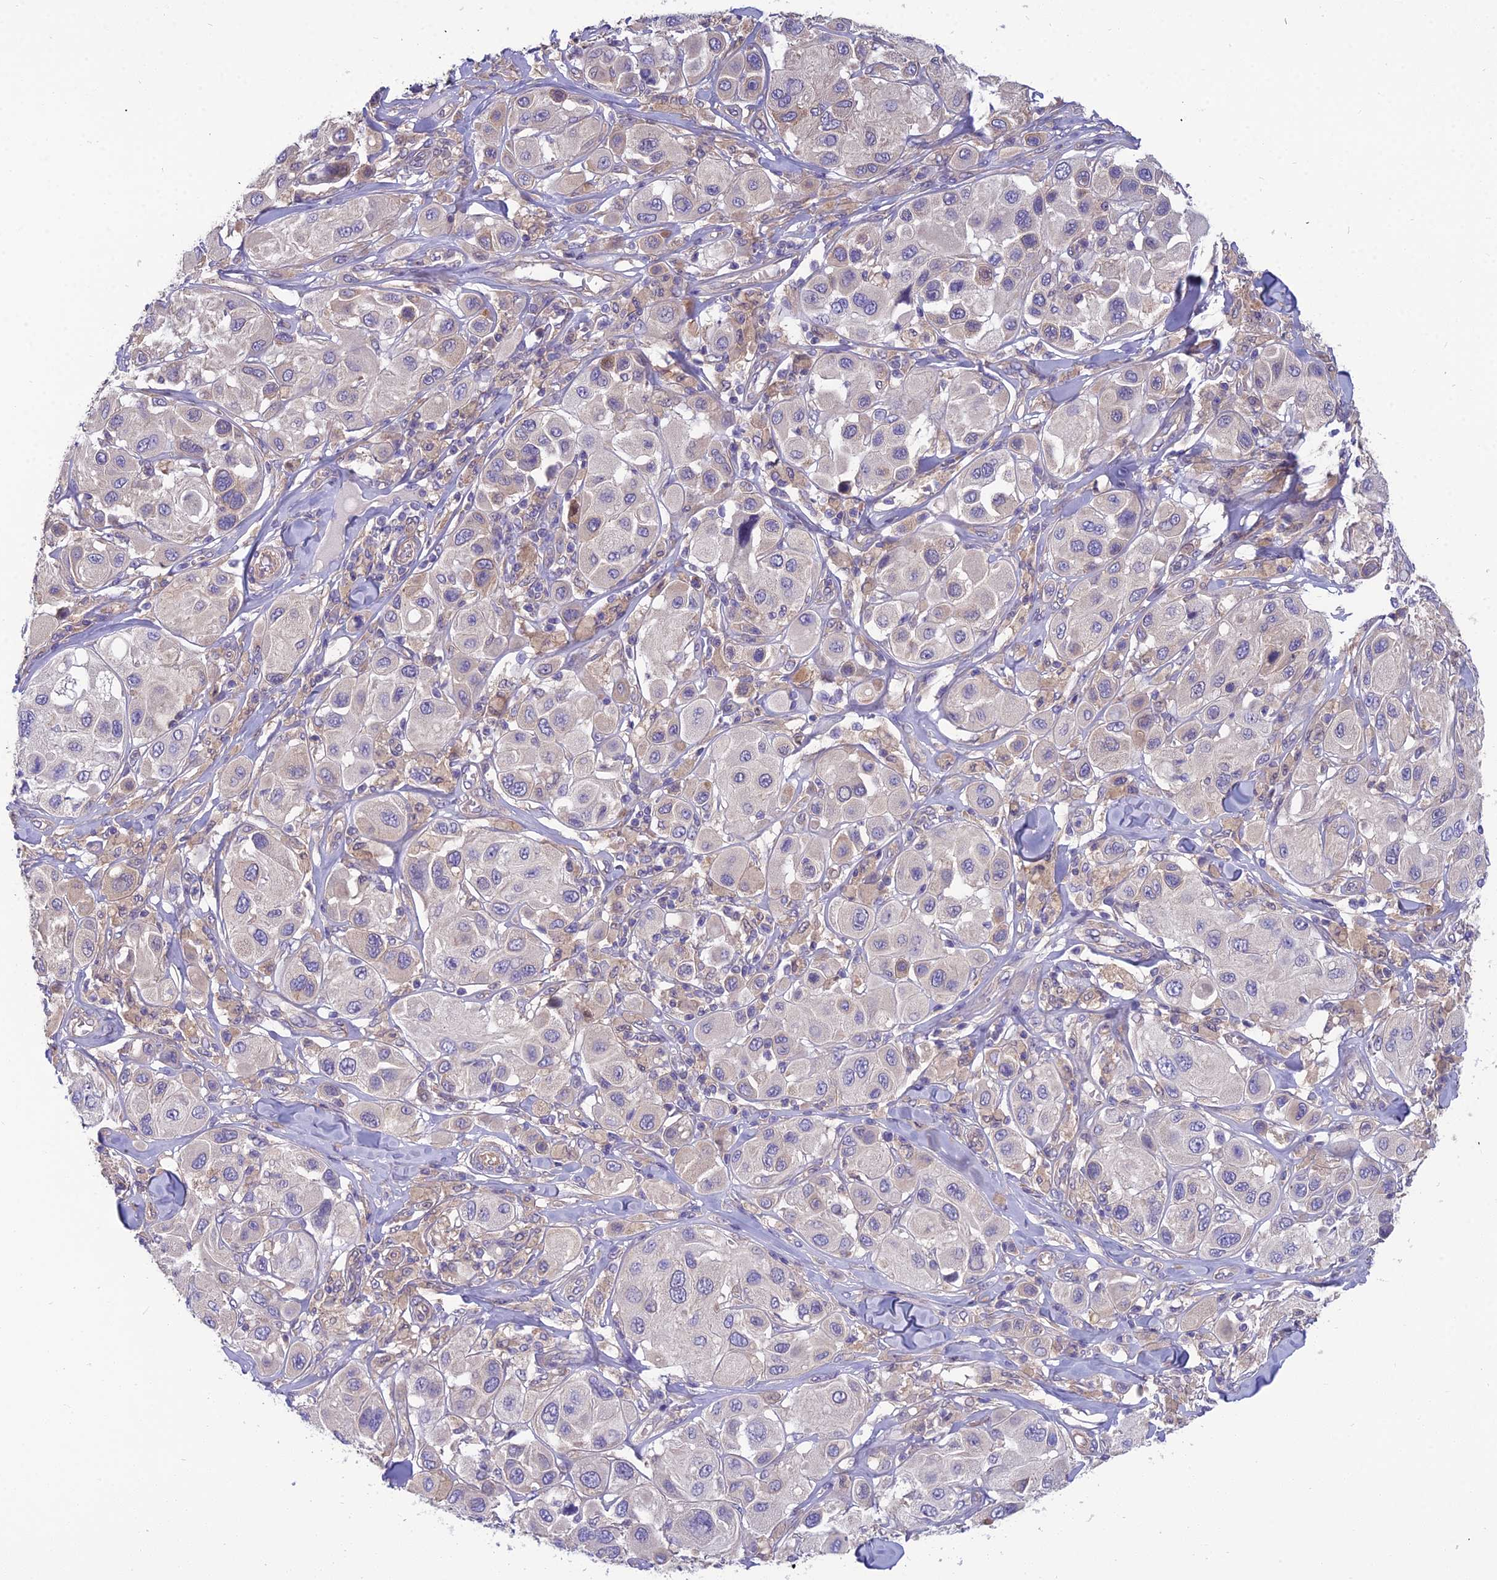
{"staining": {"intensity": "negative", "quantity": "none", "location": "none"}, "tissue": "melanoma", "cell_type": "Tumor cells", "image_type": "cancer", "snomed": [{"axis": "morphology", "description": "Malignant melanoma, Metastatic site"}, {"axis": "topography", "description": "Skin"}], "caption": "Immunohistochemistry (IHC) of human malignant melanoma (metastatic site) shows no expression in tumor cells. (DAB immunohistochemistry visualized using brightfield microscopy, high magnification).", "gene": "MVD", "patient": {"sex": "male", "age": 41}}